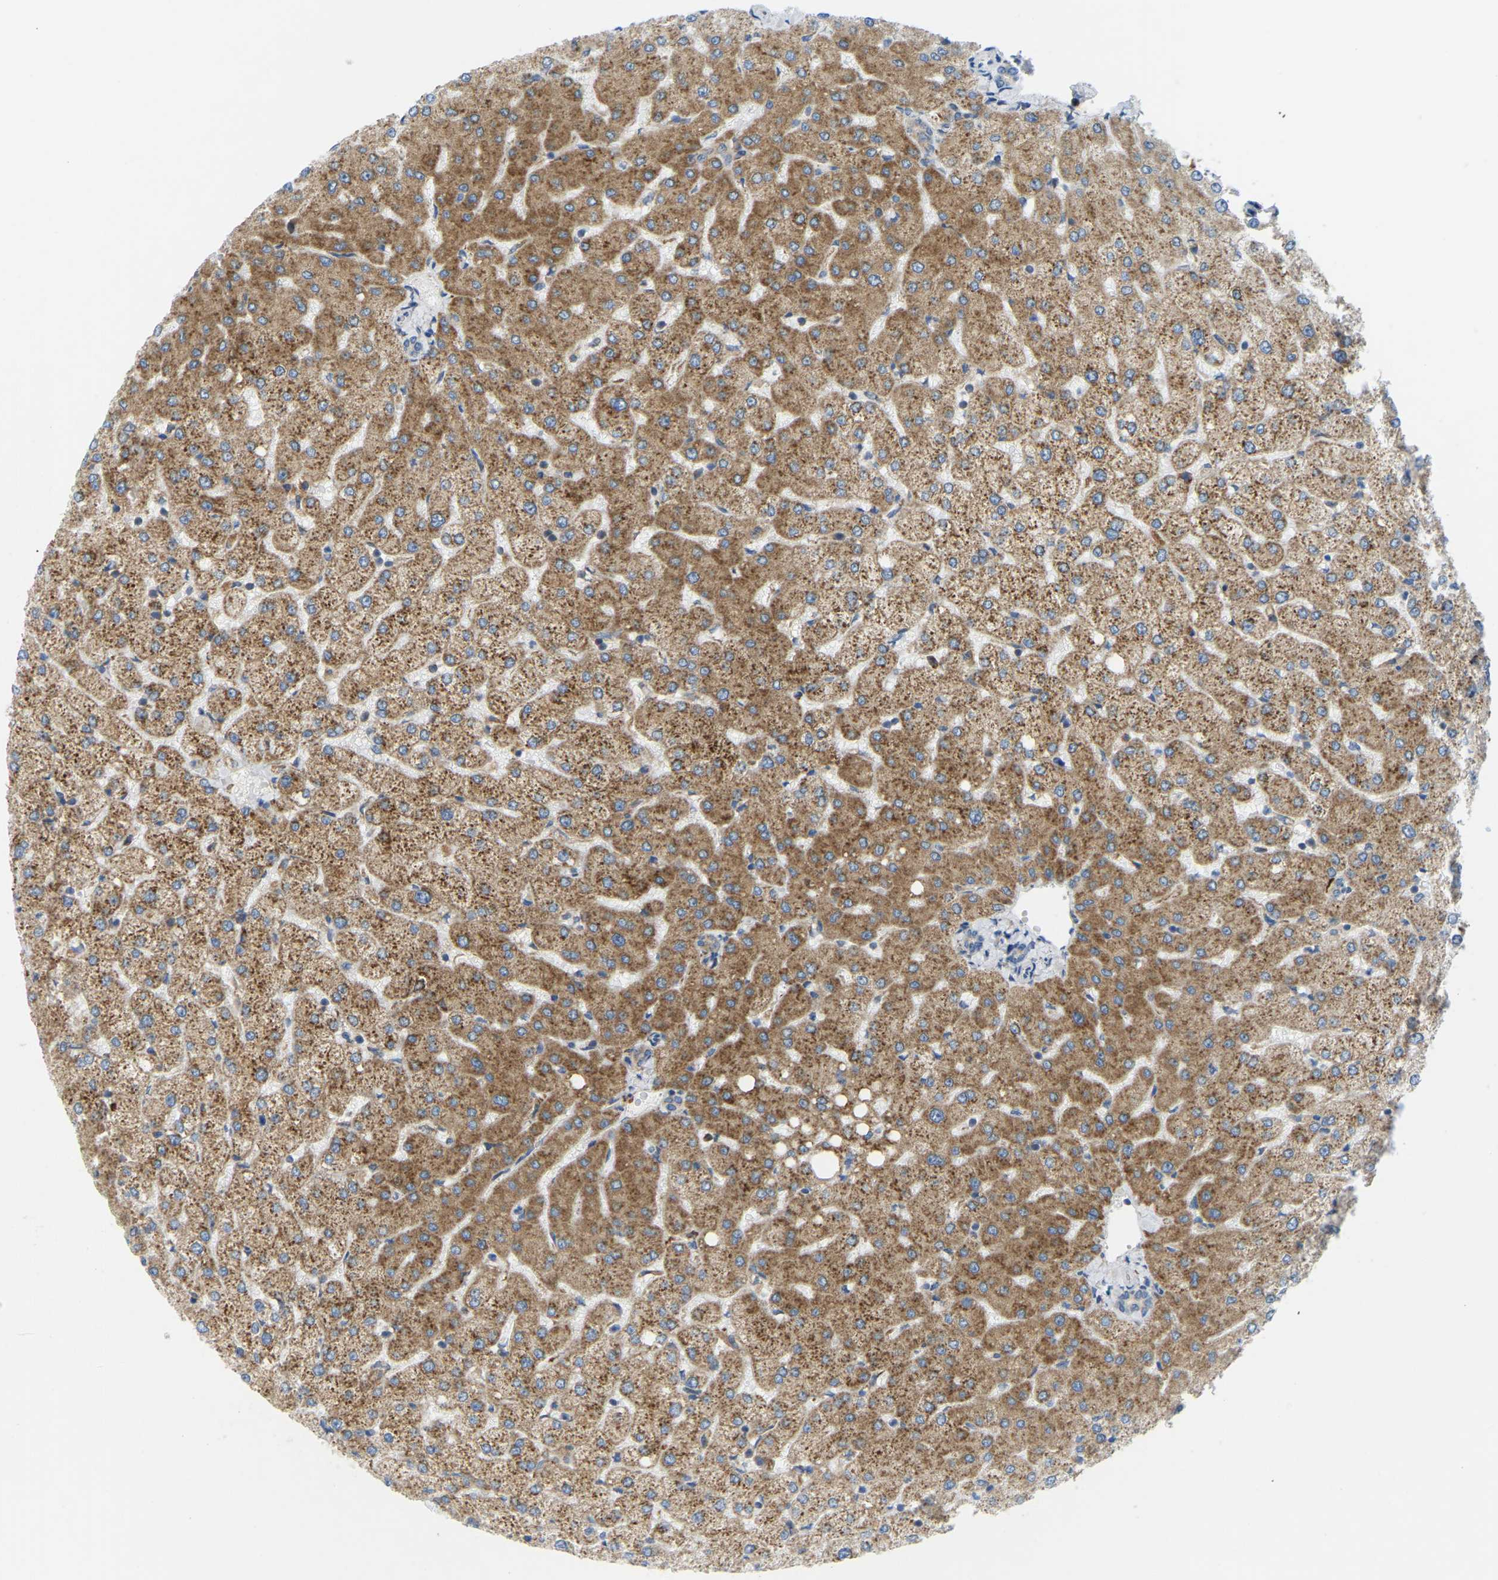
{"staining": {"intensity": "moderate", "quantity": "<25%", "location": "cytoplasmic/membranous"}, "tissue": "liver", "cell_type": "Cholangiocytes", "image_type": "normal", "snomed": [{"axis": "morphology", "description": "Normal tissue, NOS"}, {"axis": "topography", "description": "Liver"}], "caption": "This is an image of IHC staining of unremarkable liver, which shows moderate staining in the cytoplasmic/membranous of cholangiocytes.", "gene": "SND1", "patient": {"sex": "female", "age": 54}}